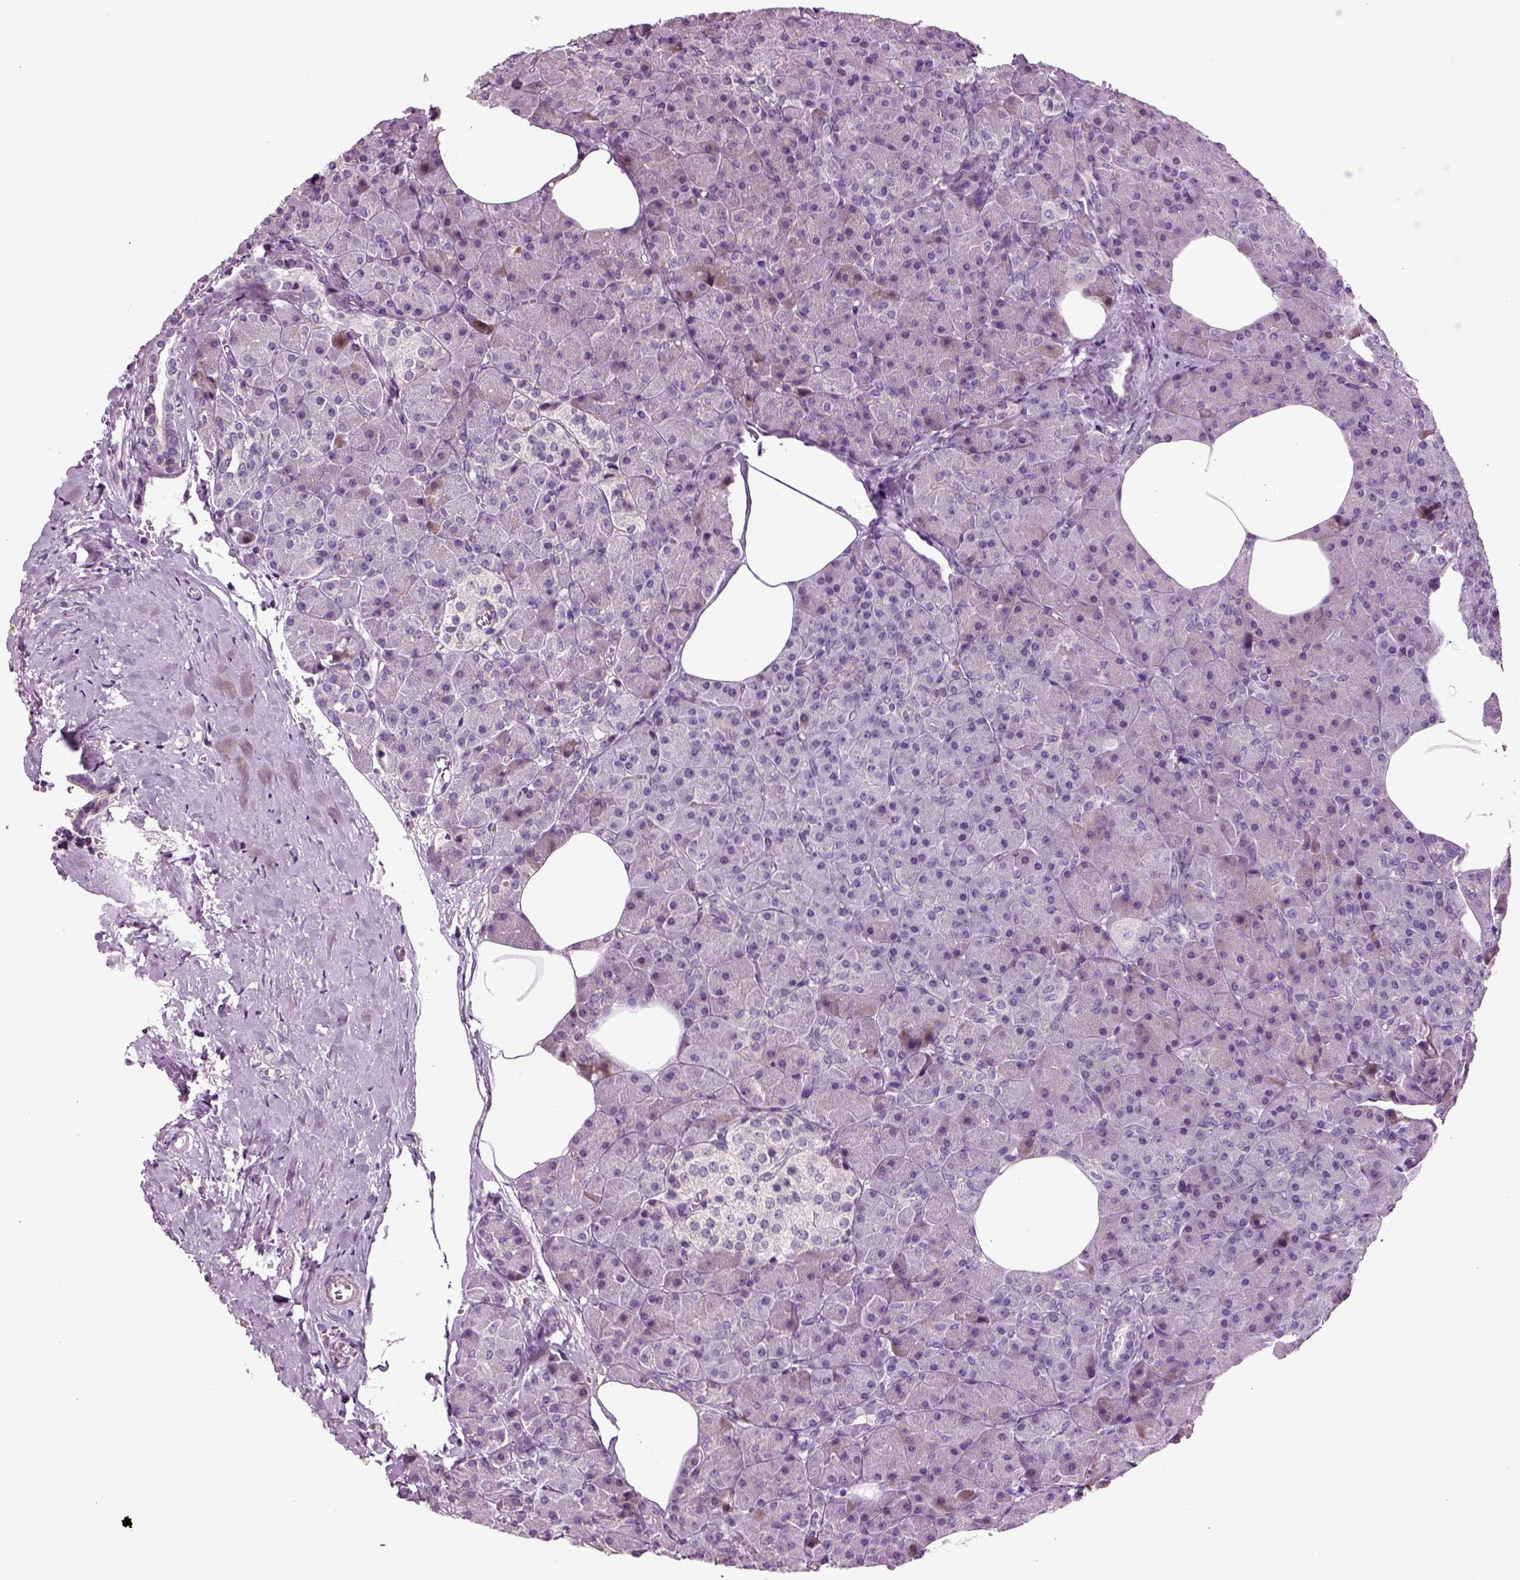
{"staining": {"intensity": "negative", "quantity": "none", "location": "none"}, "tissue": "pancreas", "cell_type": "Exocrine glandular cells", "image_type": "normal", "snomed": [{"axis": "morphology", "description": "Normal tissue, NOS"}, {"axis": "topography", "description": "Pancreas"}], "caption": "High power microscopy micrograph of an immunohistochemistry (IHC) histopathology image of normal pancreas, revealing no significant expression in exocrine glandular cells.", "gene": "ARID3A", "patient": {"sex": "female", "age": 45}}